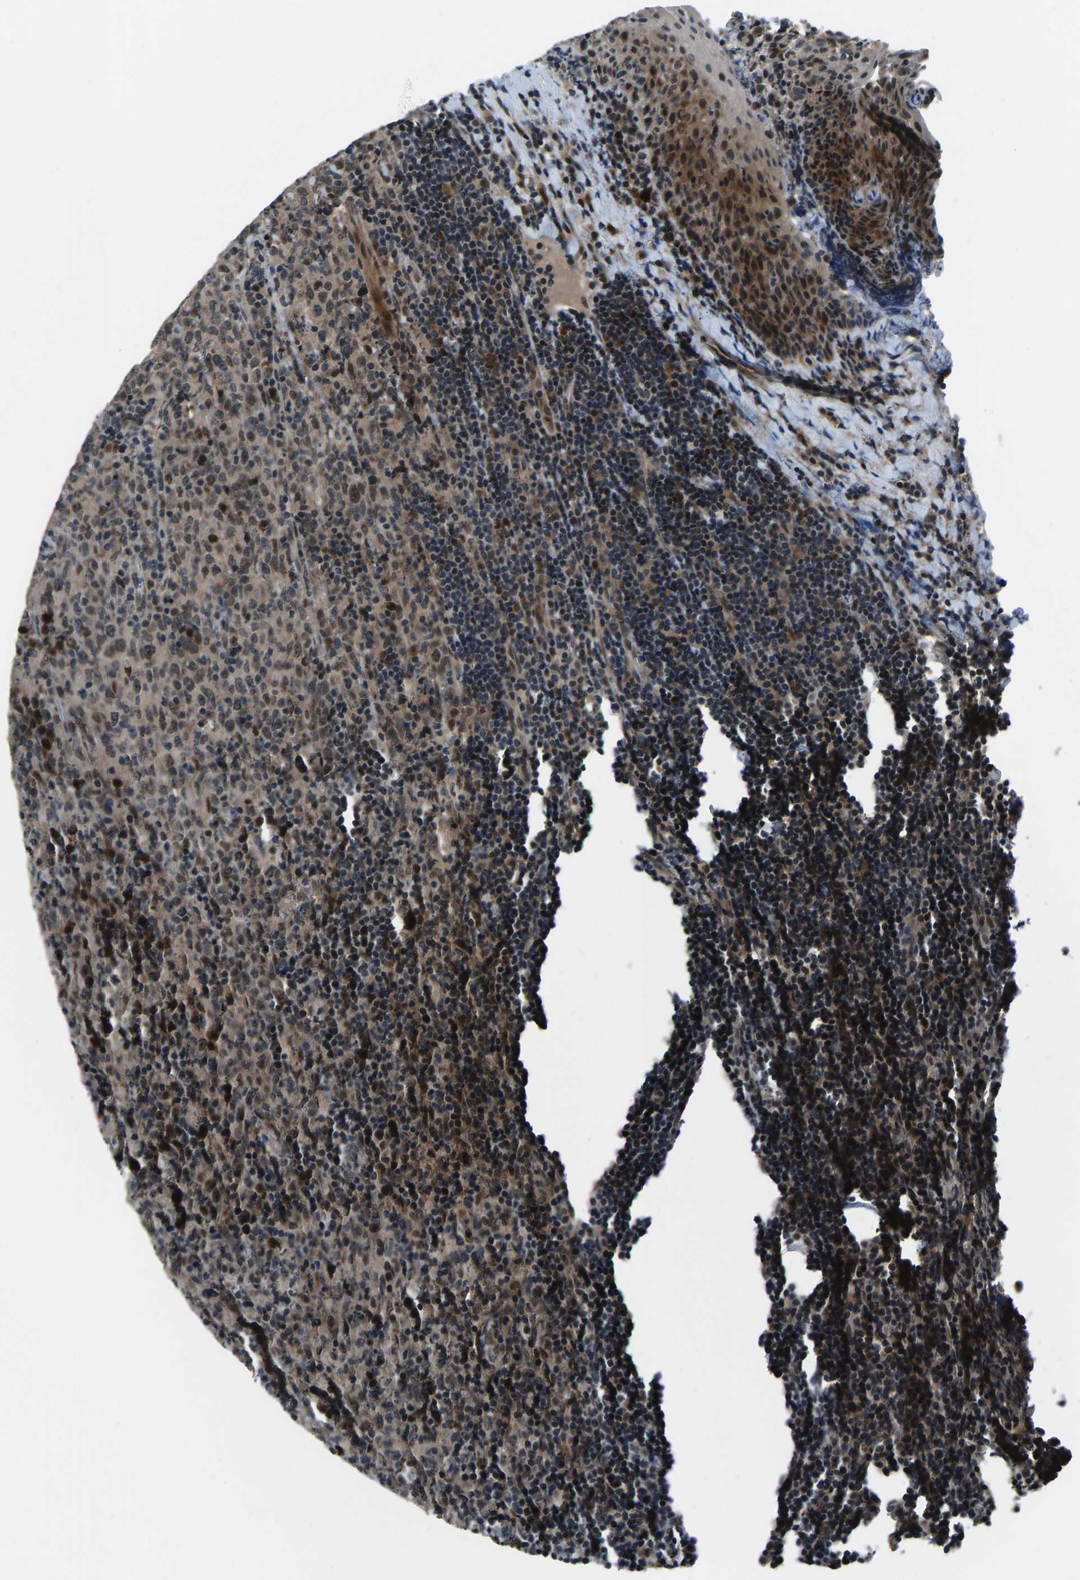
{"staining": {"intensity": "moderate", "quantity": ">75%", "location": "nuclear"}, "tissue": "lymphoma", "cell_type": "Tumor cells", "image_type": "cancer", "snomed": [{"axis": "morphology", "description": "Malignant lymphoma, non-Hodgkin's type, High grade"}, {"axis": "topography", "description": "Tonsil"}], "caption": "High-grade malignant lymphoma, non-Hodgkin's type stained for a protein demonstrates moderate nuclear positivity in tumor cells. (Stains: DAB in brown, nuclei in blue, Microscopy: brightfield microscopy at high magnification).", "gene": "RLIM", "patient": {"sex": "female", "age": 36}}